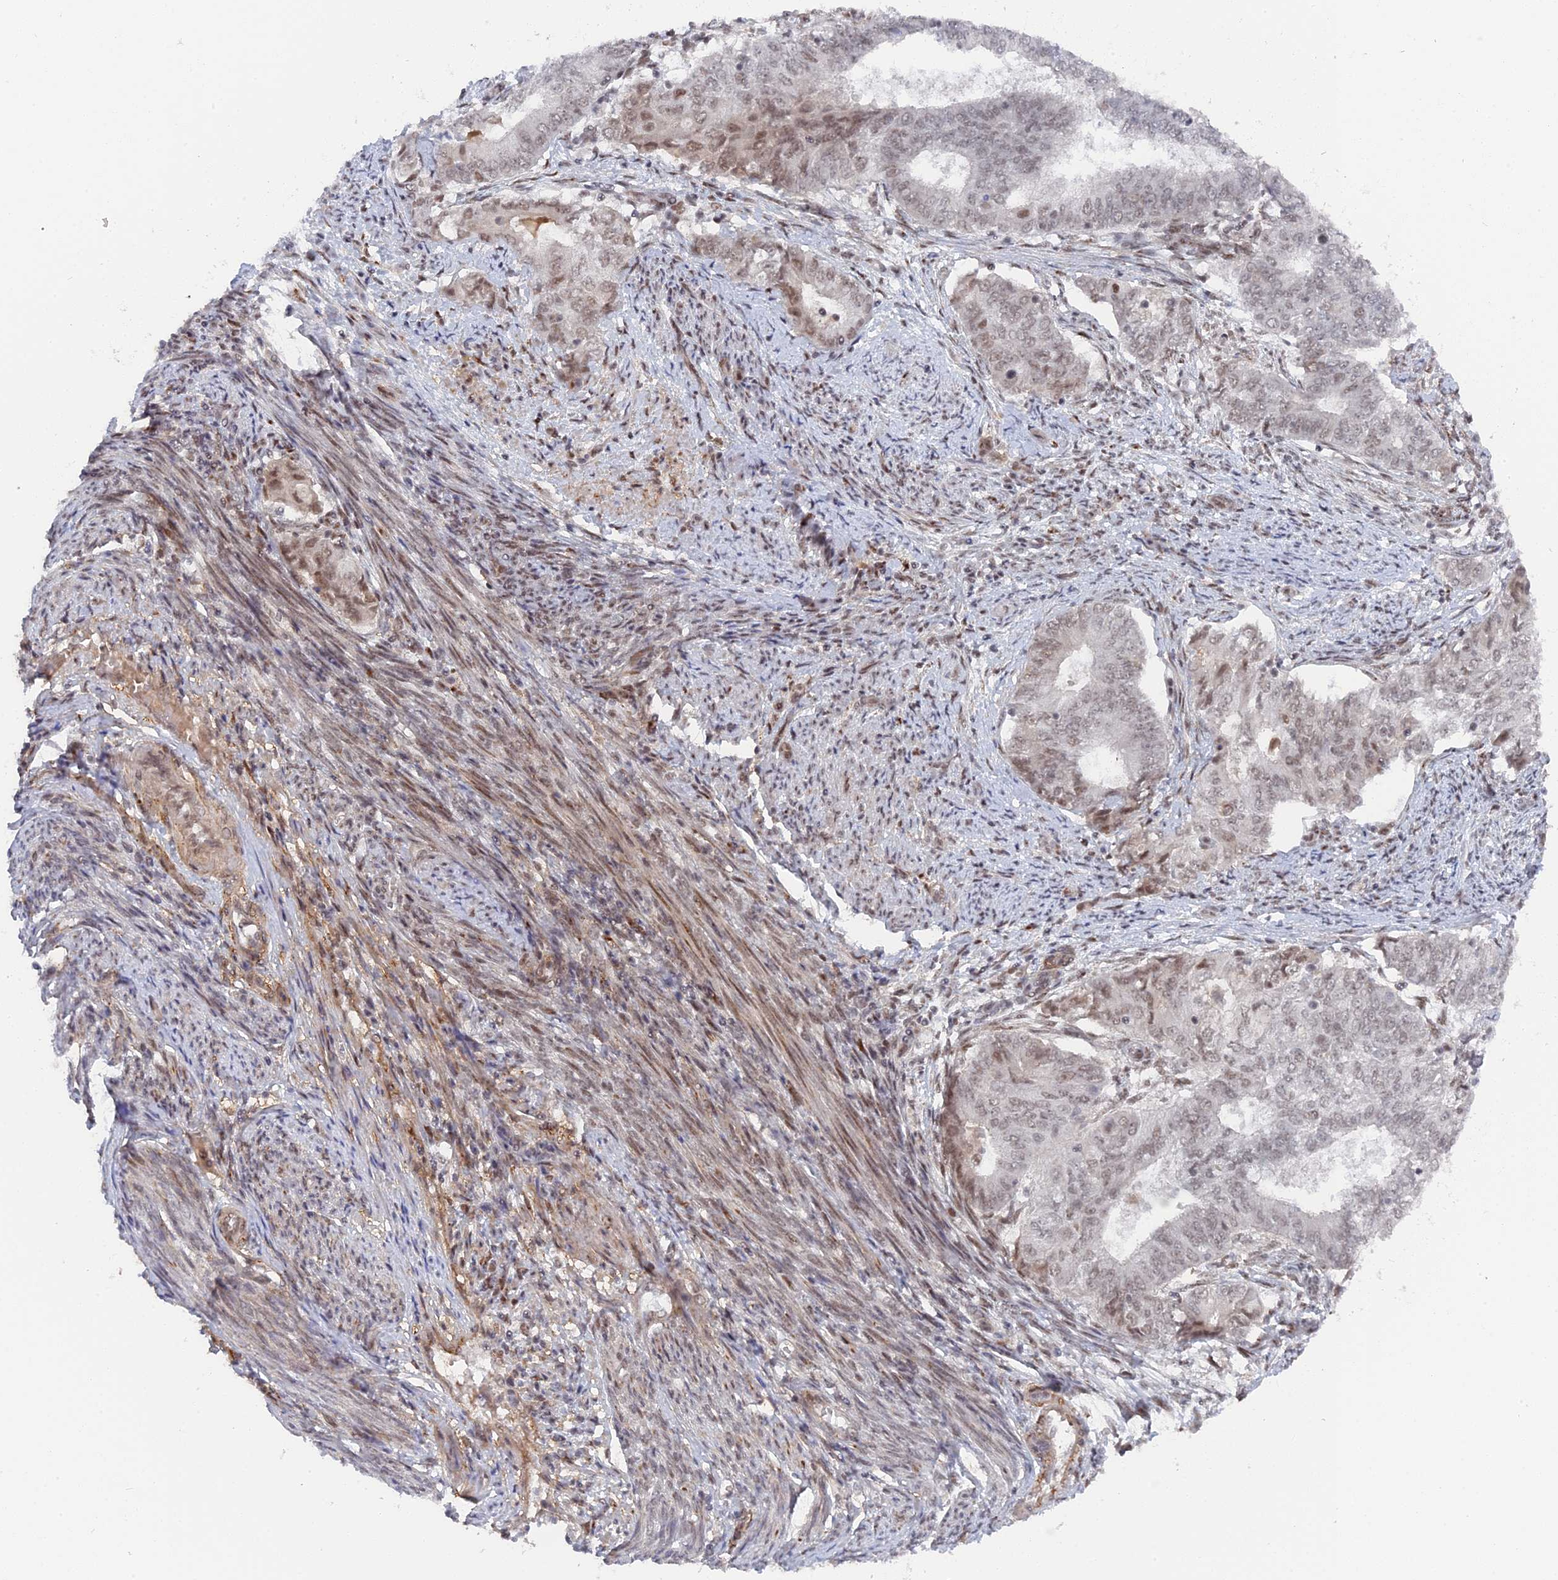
{"staining": {"intensity": "moderate", "quantity": "<25%", "location": "nuclear"}, "tissue": "endometrial cancer", "cell_type": "Tumor cells", "image_type": "cancer", "snomed": [{"axis": "morphology", "description": "Adenocarcinoma, NOS"}, {"axis": "topography", "description": "Endometrium"}], "caption": "Endometrial adenocarcinoma tissue demonstrates moderate nuclear positivity in about <25% of tumor cells", "gene": "CCDC85A", "patient": {"sex": "female", "age": 62}}